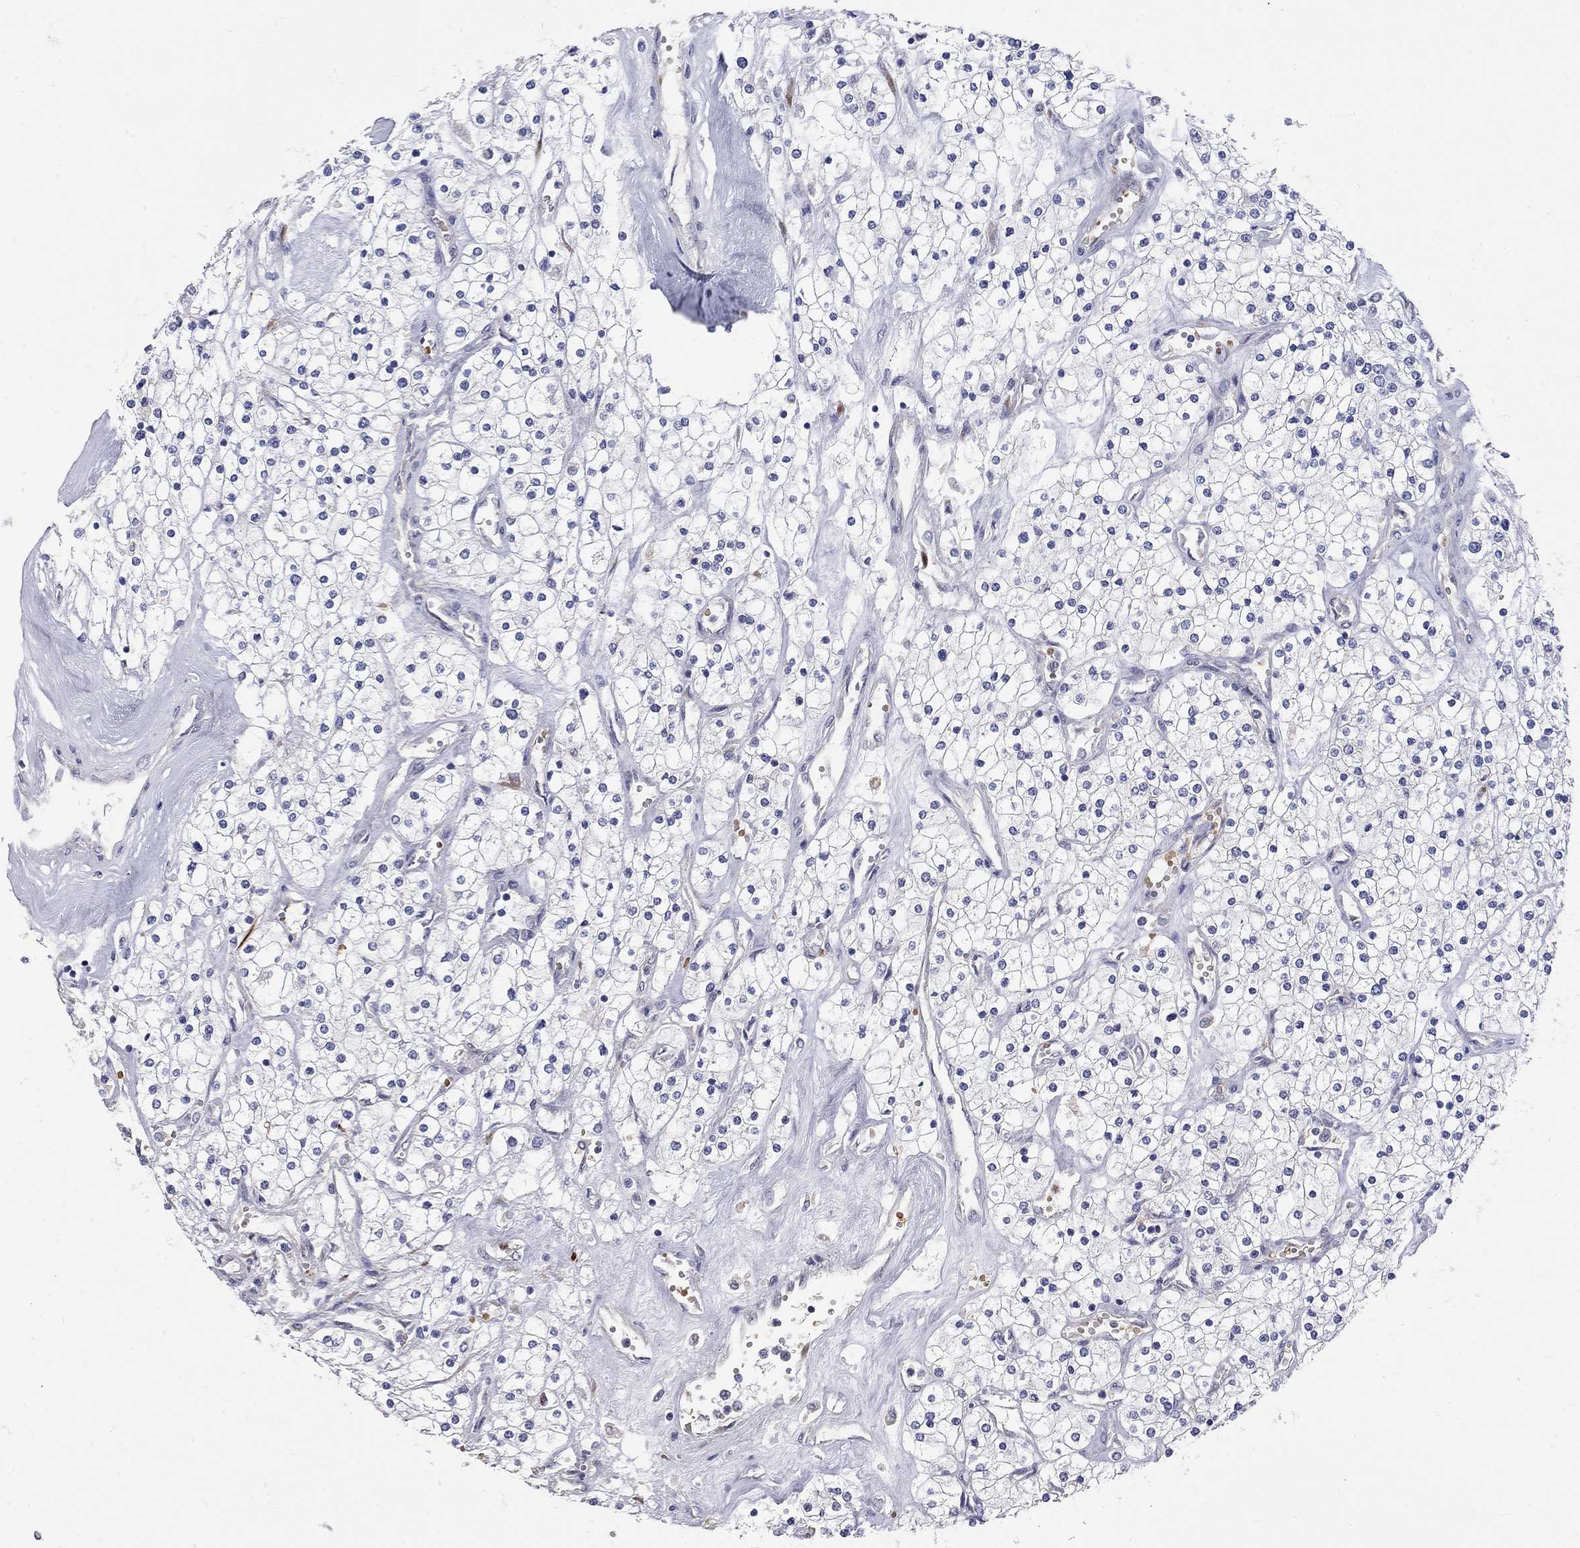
{"staining": {"intensity": "negative", "quantity": "none", "location": "none"}, "tissue": "renal cancer", "cell_type": "Tumor cells", "image_type": "cancer", "snomed": [{"axis": "morphology", "description": "Adenocarcinoma, NOS"}, {"axis": "topography", "description": "Kidney"}], "caption": "Protein analysis of renal cancer shows no significant expression in tumor cells.", "gene": "CASTOR1", "patient": {"sex": "male", "age": 80}}